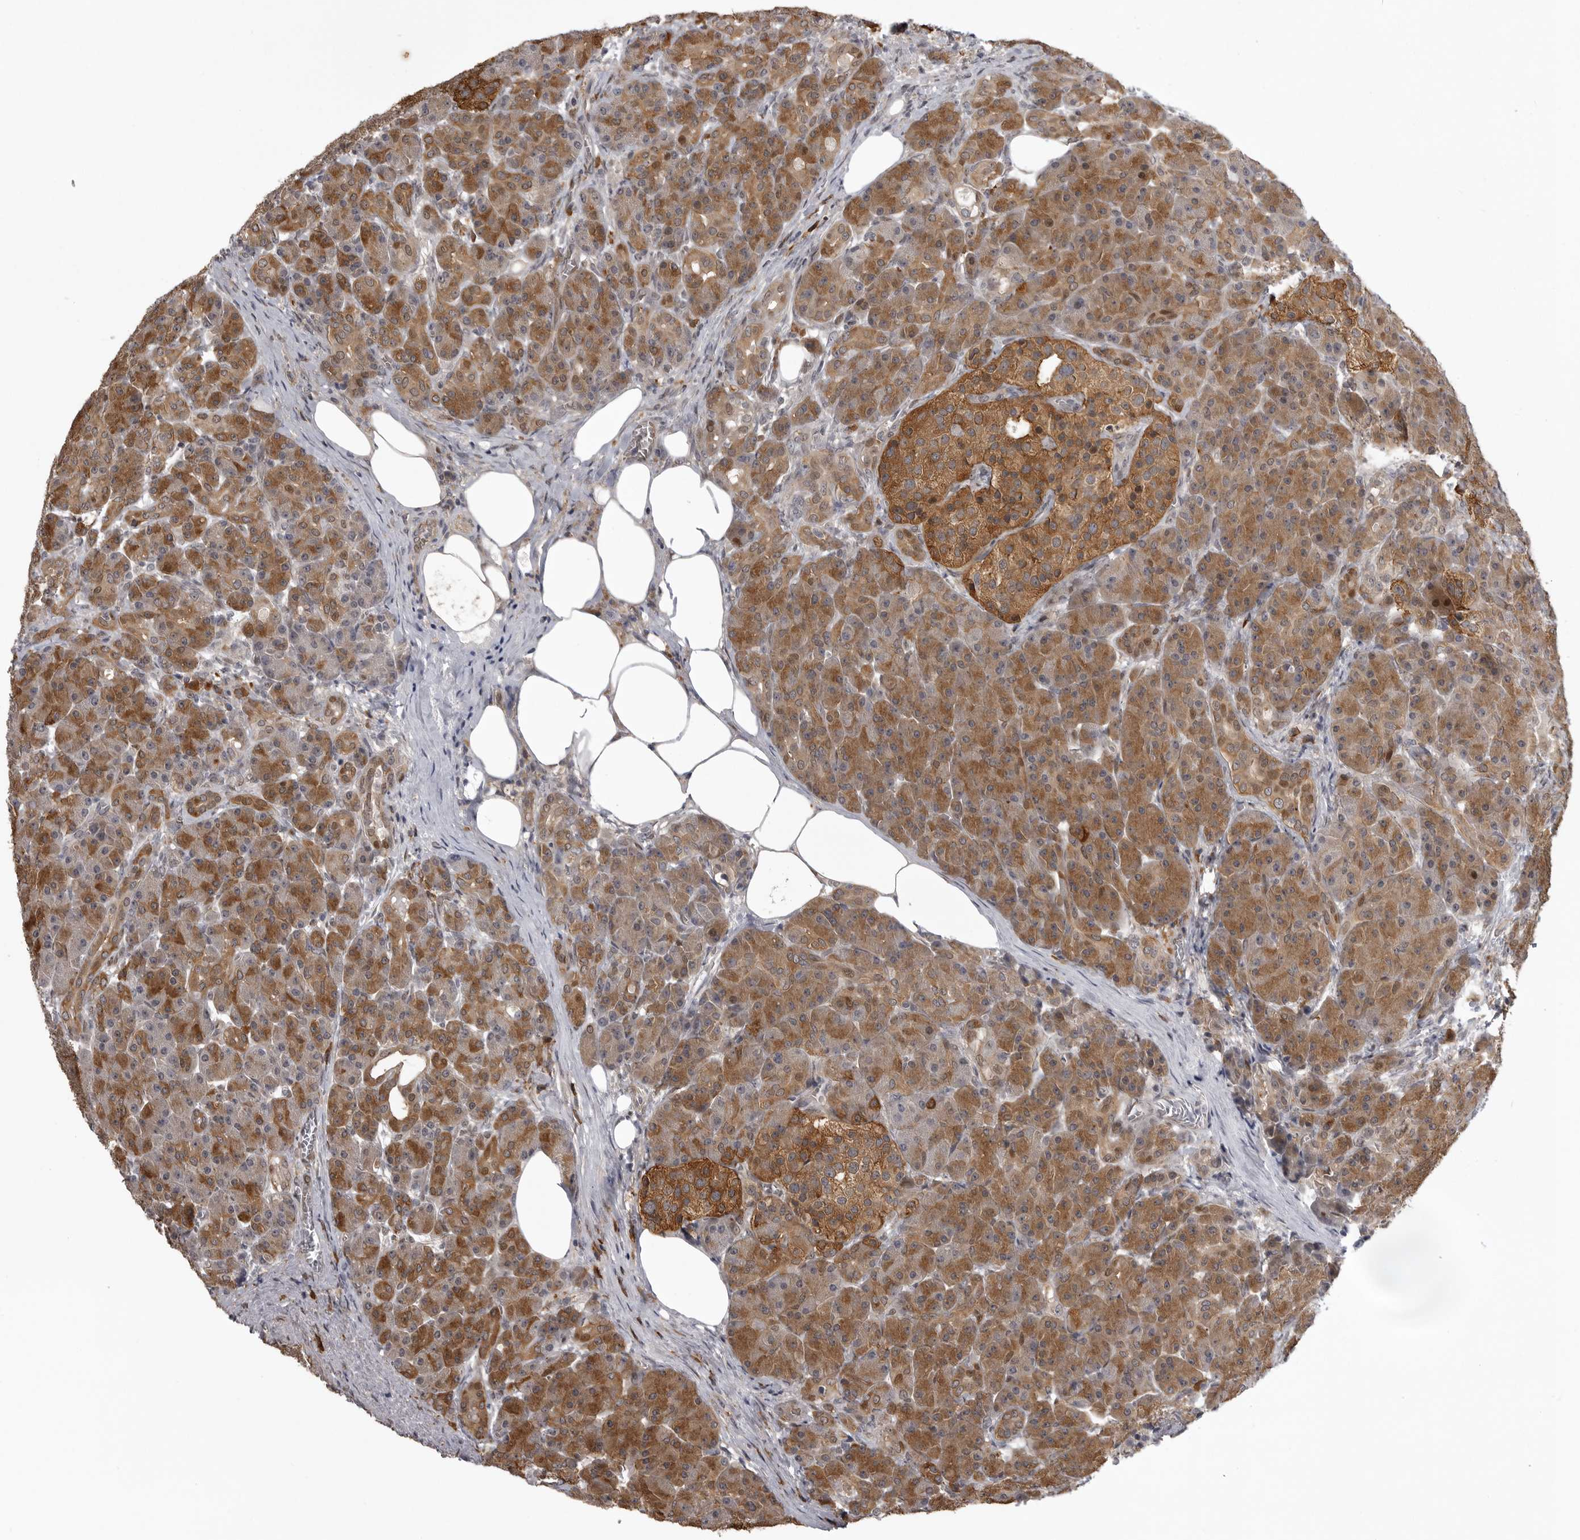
{"staining": {"intensity": "moderate", "quantity": ">75%", "location": "cytoplasmic/membranous,nuclear"}, "tissue": "pancreas", "cell_type": "Exocrine glandular cells", "image_type": "normal", "snomed": [{"axis": "morphology", "description": "Normal tissue, NOS"}, {"axis": "topography", "description": "Pancreas"}], "caption": "Protein staining demonstrates moderate cytoplasmic/membranous,nuclear staining in about >75% of exocrine glandular cells in benign pancreas. (Stains: DAB in brown, nuclei in blue, Microscopy: brightfield microscopy at high magnification).", "gene": "SNX16", "patient": {"sex": "male", "age": 63}}